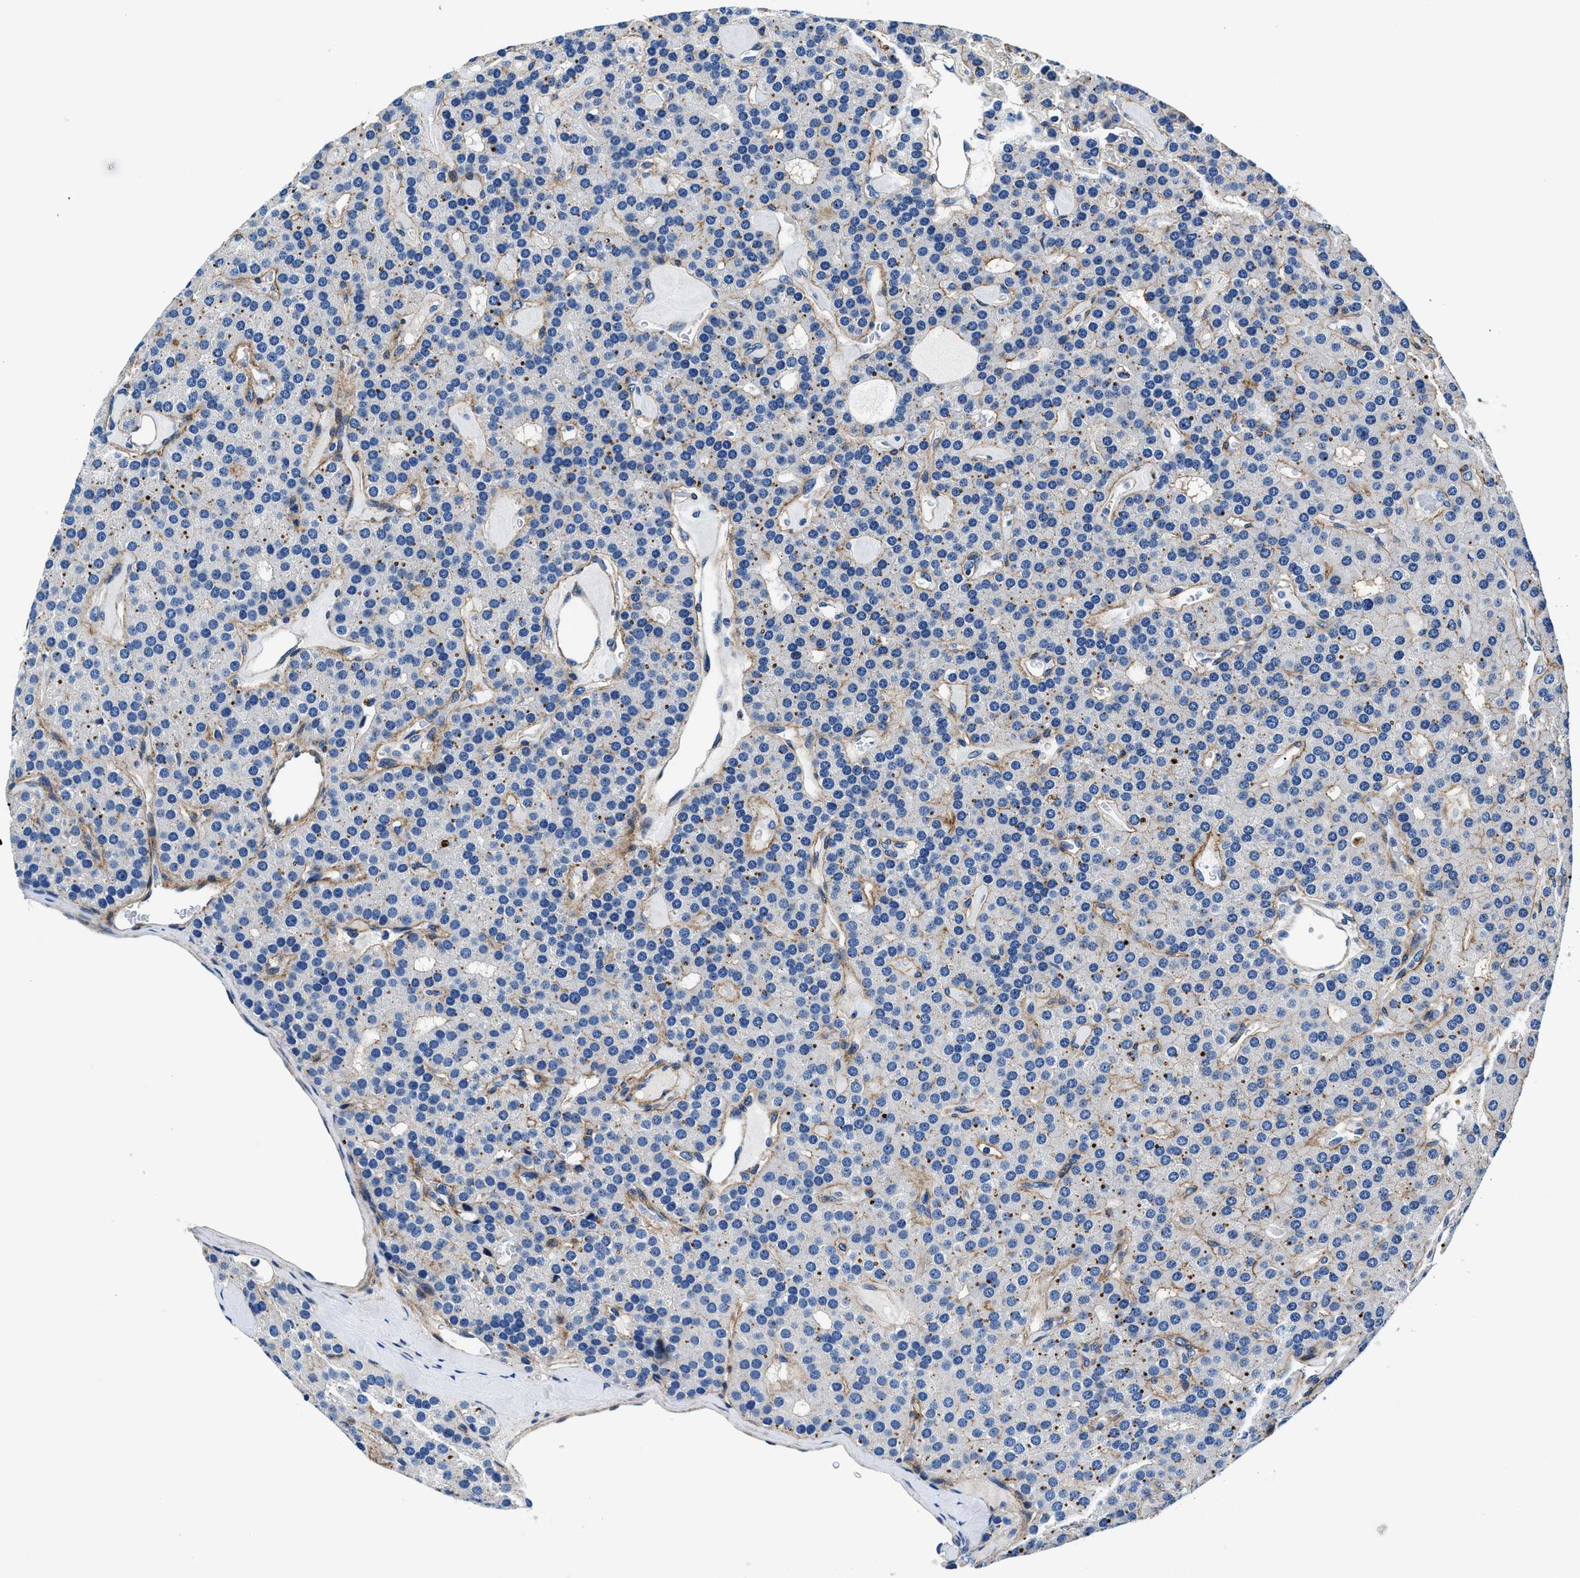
{"staining": {"intensity": "strong", "quantity": "<25%", "location": "cytoplasmic/membranous"}, "tissue": "parathyroid gland", "cell_type": "Glandular cells", "image_type": "normal", "snomed": [{"axis": "morphology", "description": "Normal tissue, NOS"}, {"axis": "morphology", "description": "Adenoma, NOS"}, {"axis": "topography", "description": "Parathyroid gland"}], "caption": "The histopathology image exhibits staining of benign parathyroid gland, revealing strong cytoplasmic/membranous protein staining (brown color) within glandular cells.", "gene": "DAG1", "patient": {"sex": "female", "age": 86}}